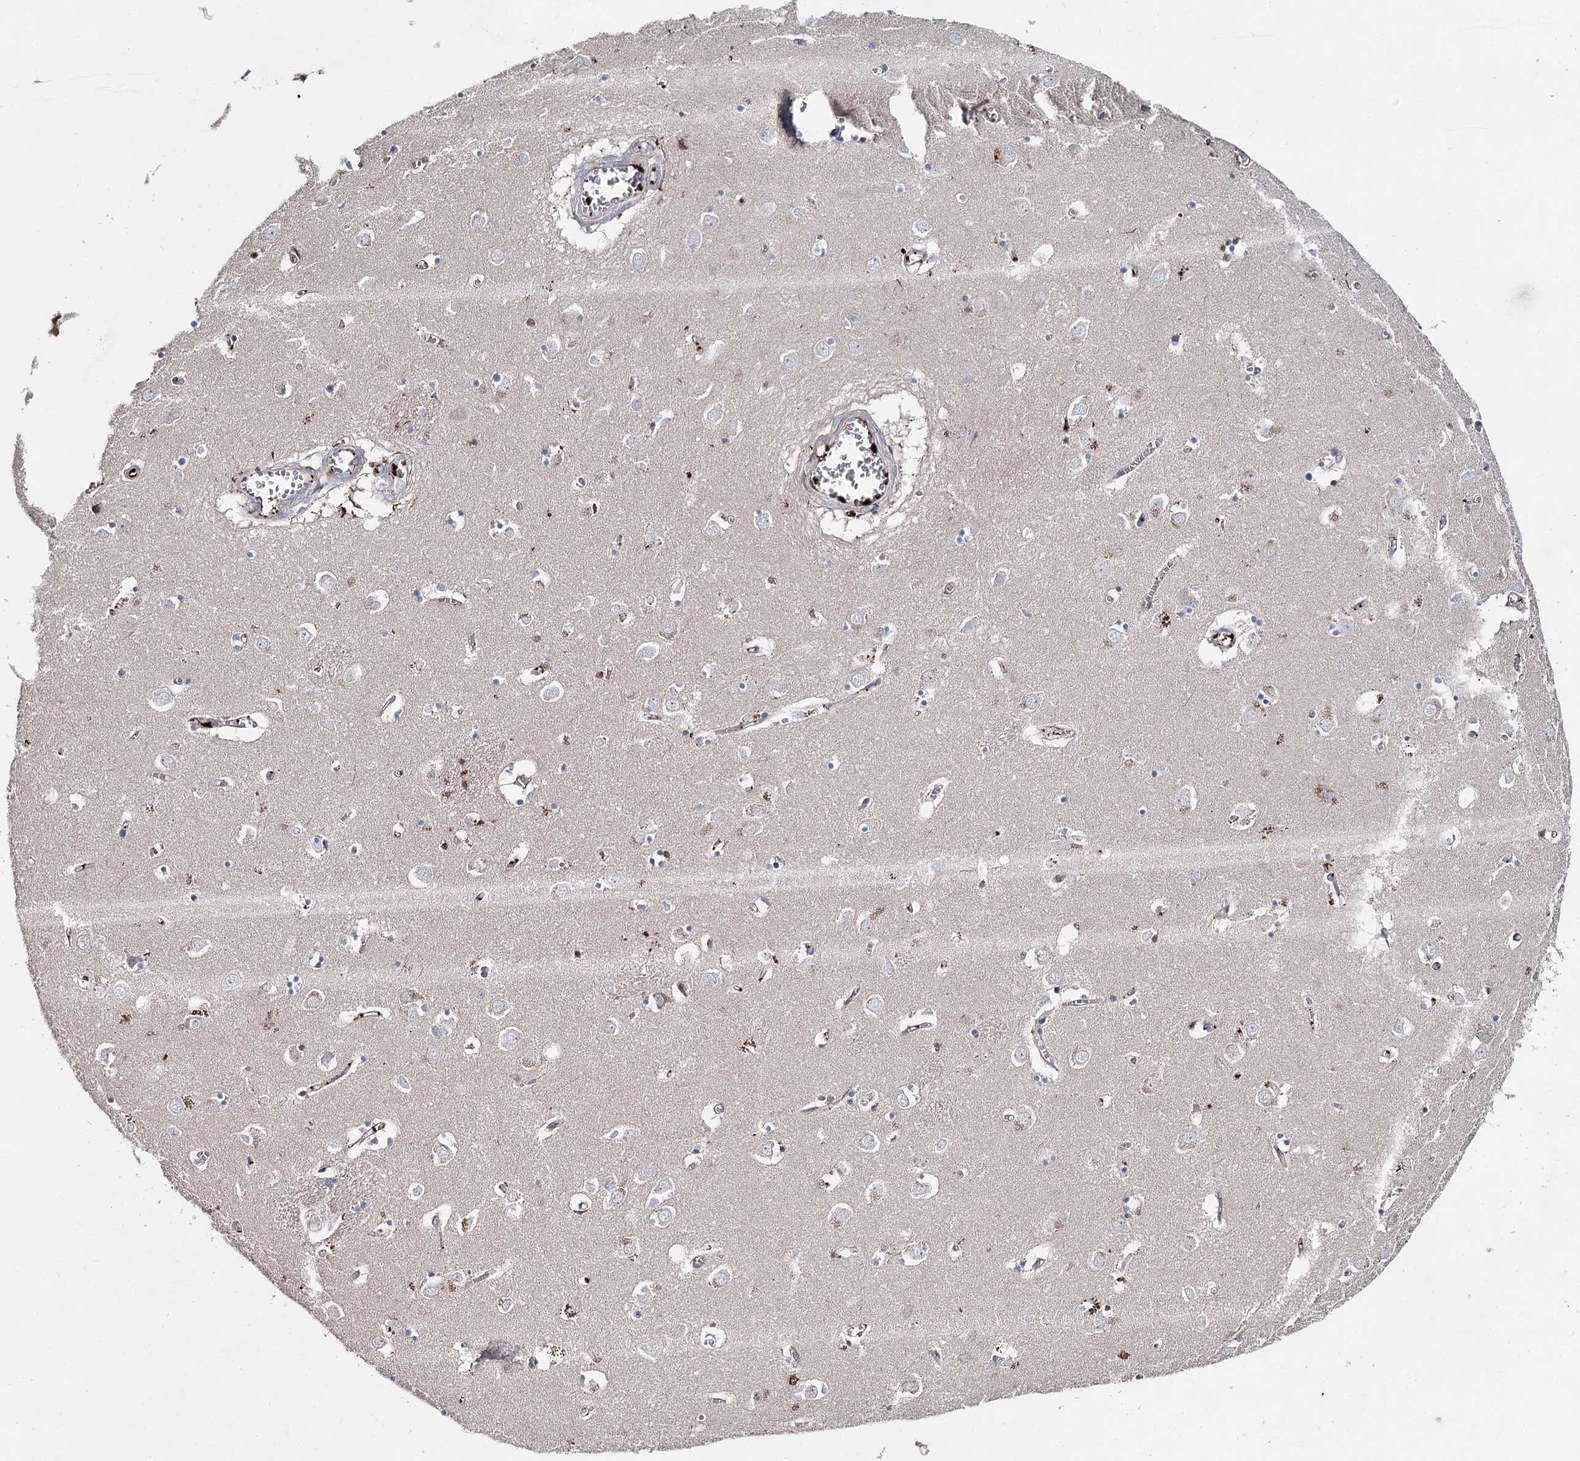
{"staining": {"intensity": "moderate", "quantity": "<25%", "location": "cytoplasmic/membranous"}, "tissue": "caudate", "cell_type": "Glial cells", "image_type": "normal", "snomed": [{"axis": "morphology", "description": "Normal tissue, NOS"}, {"axis": "topography", "description": "Lateral ventricle wall"}], "caption": "This is a photomicrograph of immunohistochemistry staining of benign caudate, which shows moderate positivity in the cytoplasmic/membranous of glial cells.", "gene": "ALKBH8", "patient": {"sex": "male", "age": 70}}